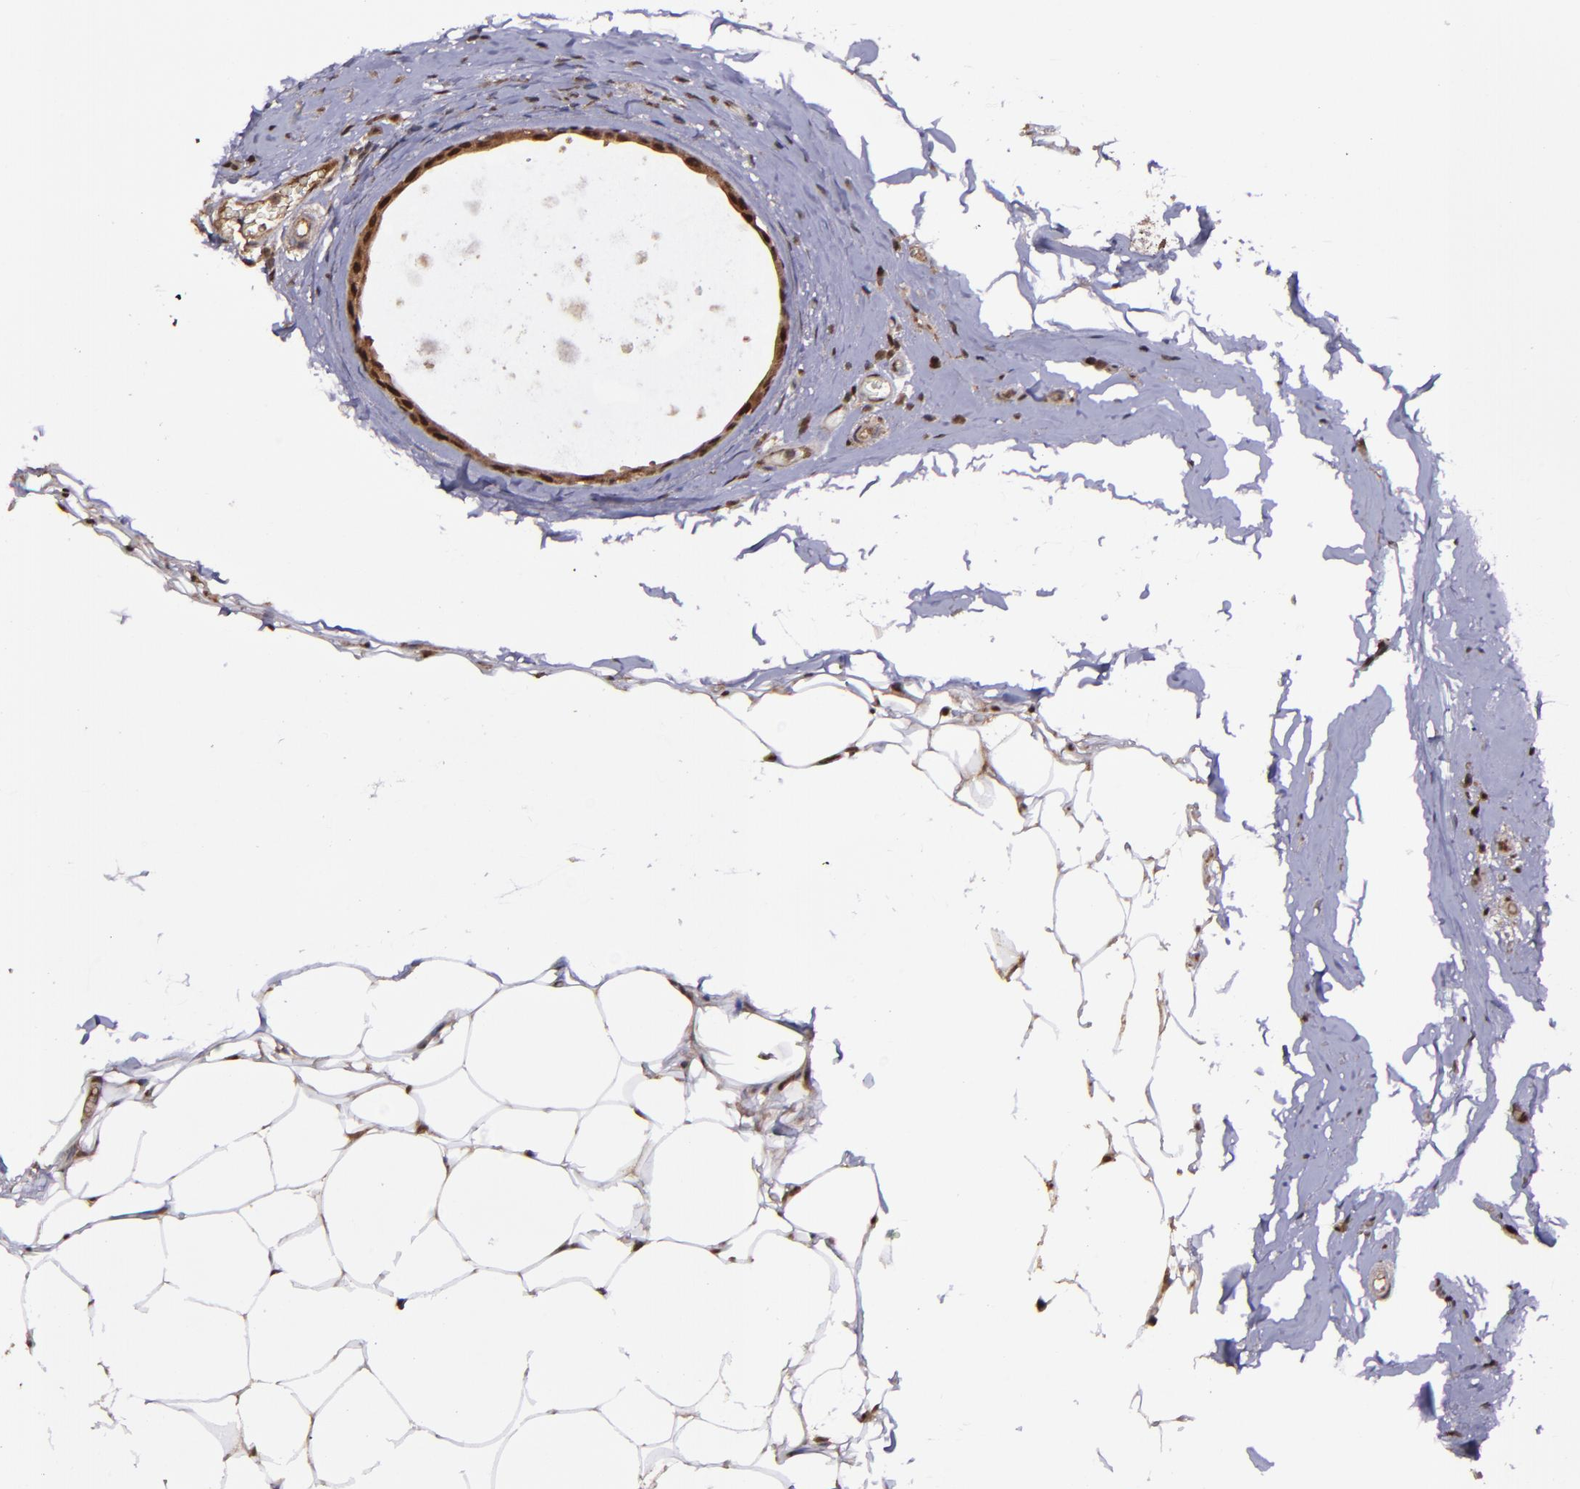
{"staining": {"intensity": "moderate", "quantity": "25%-75%", "location": "cytoplasmic/membranous,nuclear"}, "tissue": "breast cancer", "cell_type": "Tumor cells", "image_type": "cancer", "snomed": [{"axis": "morphology", "description": "Lobular carcinoma"}, {"axis": "topography", "description": "Breast"}], "caption": "This image displays IHC staining of human breast cancer (lobular carcinoma), with medium moderate cytoplasmic/membranous and nuclear positivity in about 25%-75% of tumor cells.", "gene": "SERPINF2", "patient": {"sex": "female", "age": 55}}